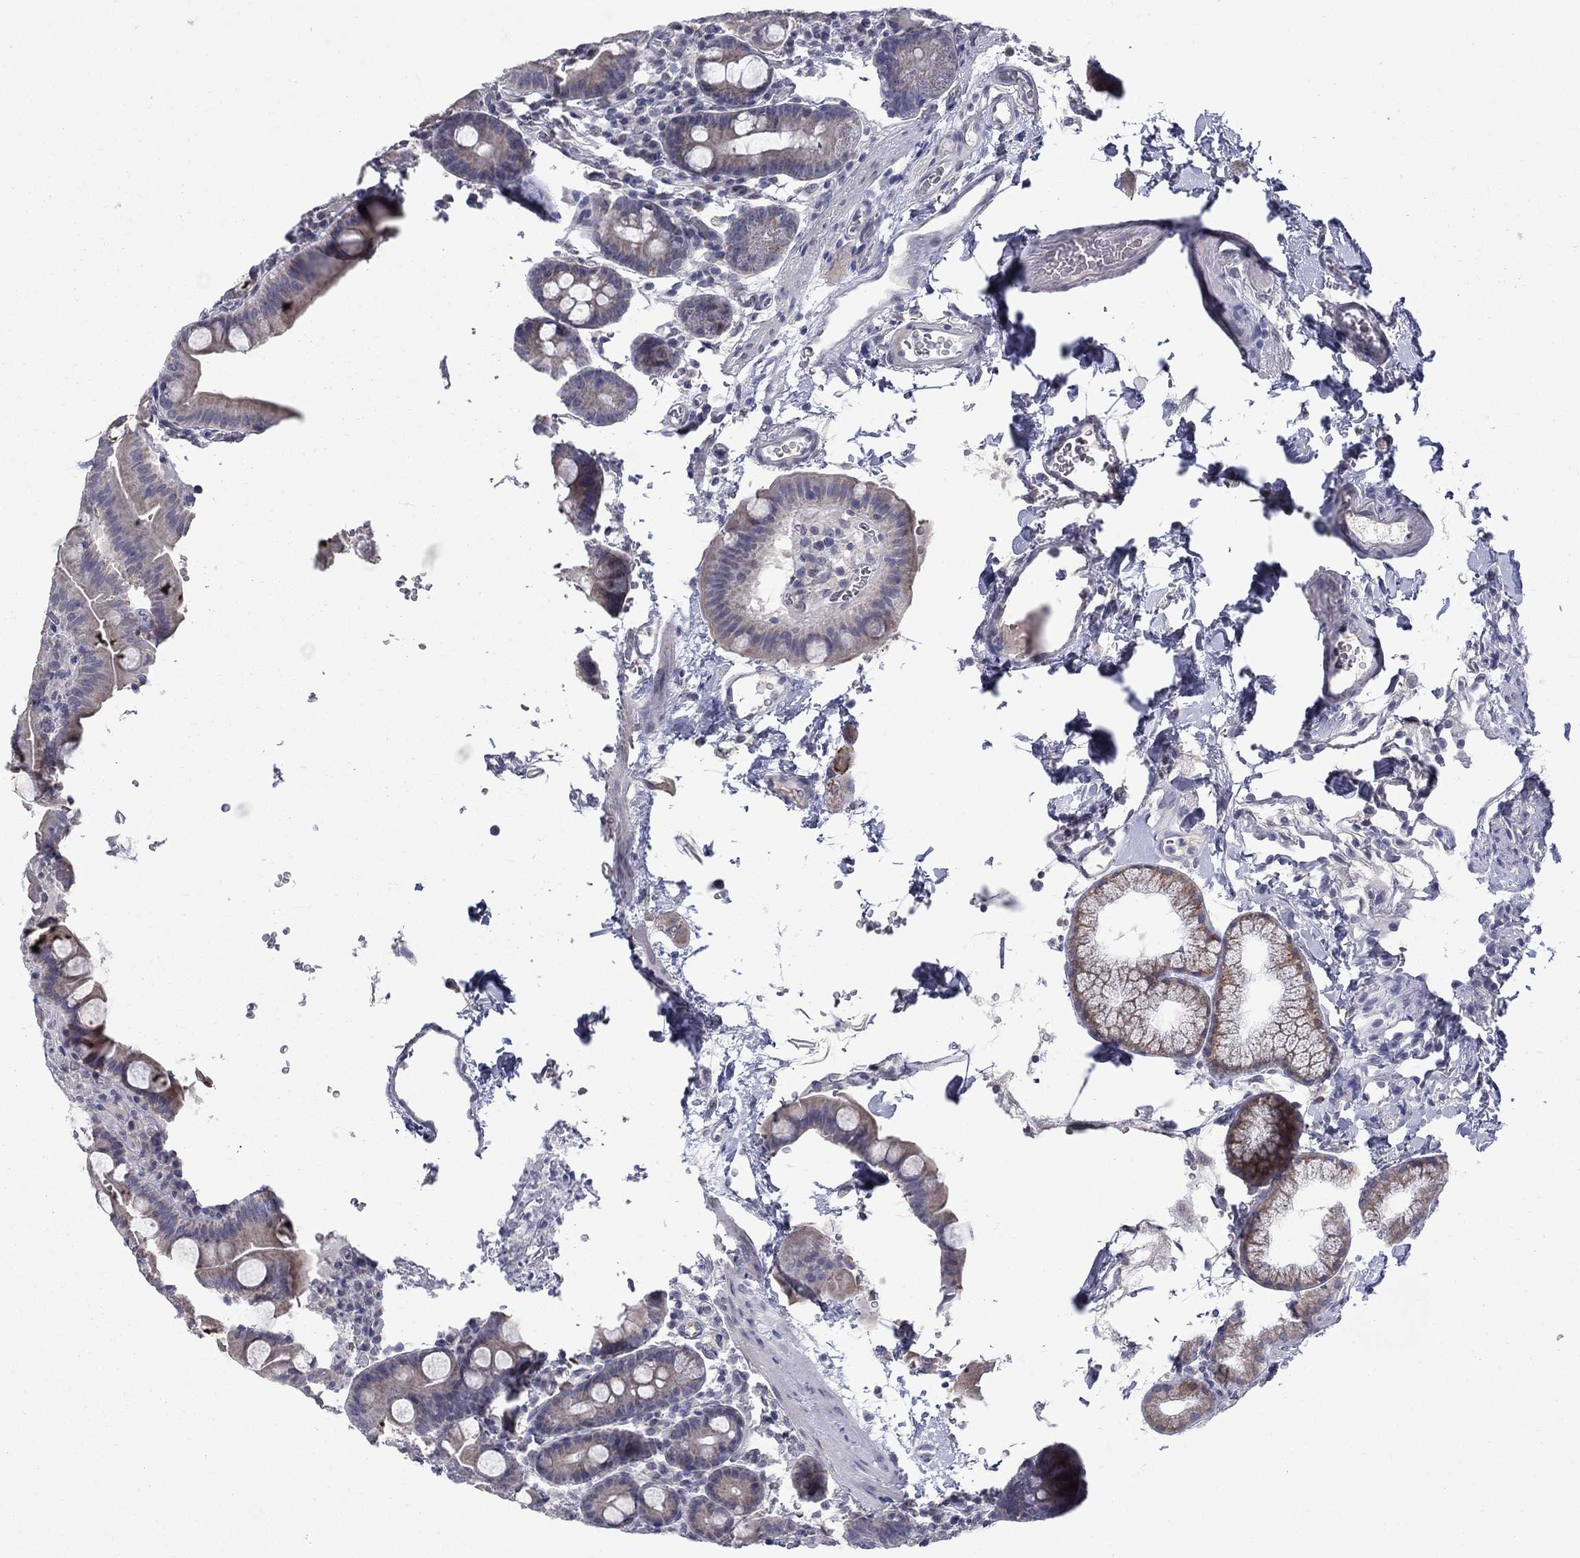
{"staining": {"intensity": "weak", "quantity": "25%-75%", "location": "cytoplasmic/membranous"}, "tissue": "duodenum", "cell_type": "Glandular cells", "image_type": "normal", "snomed": [{"axis": "morphology", "description": "Normal tissue, NOS"}, {"axis": "topography", "description": "Duodenum"}], "caption": "Immunohistochemistry of unremarkable duodenum demonstrates low levels of weak cytoplasmic/membranous staining in about 25%-75% of glandular cells. (Stains: DAB (3,3'-diaminobenzidine) in brown, nuclei in blue, Microscopy: brightfield microscopy at high magnification).", "gene": "KCNJ16", "patient": {"sex": "male", "age": 59}}